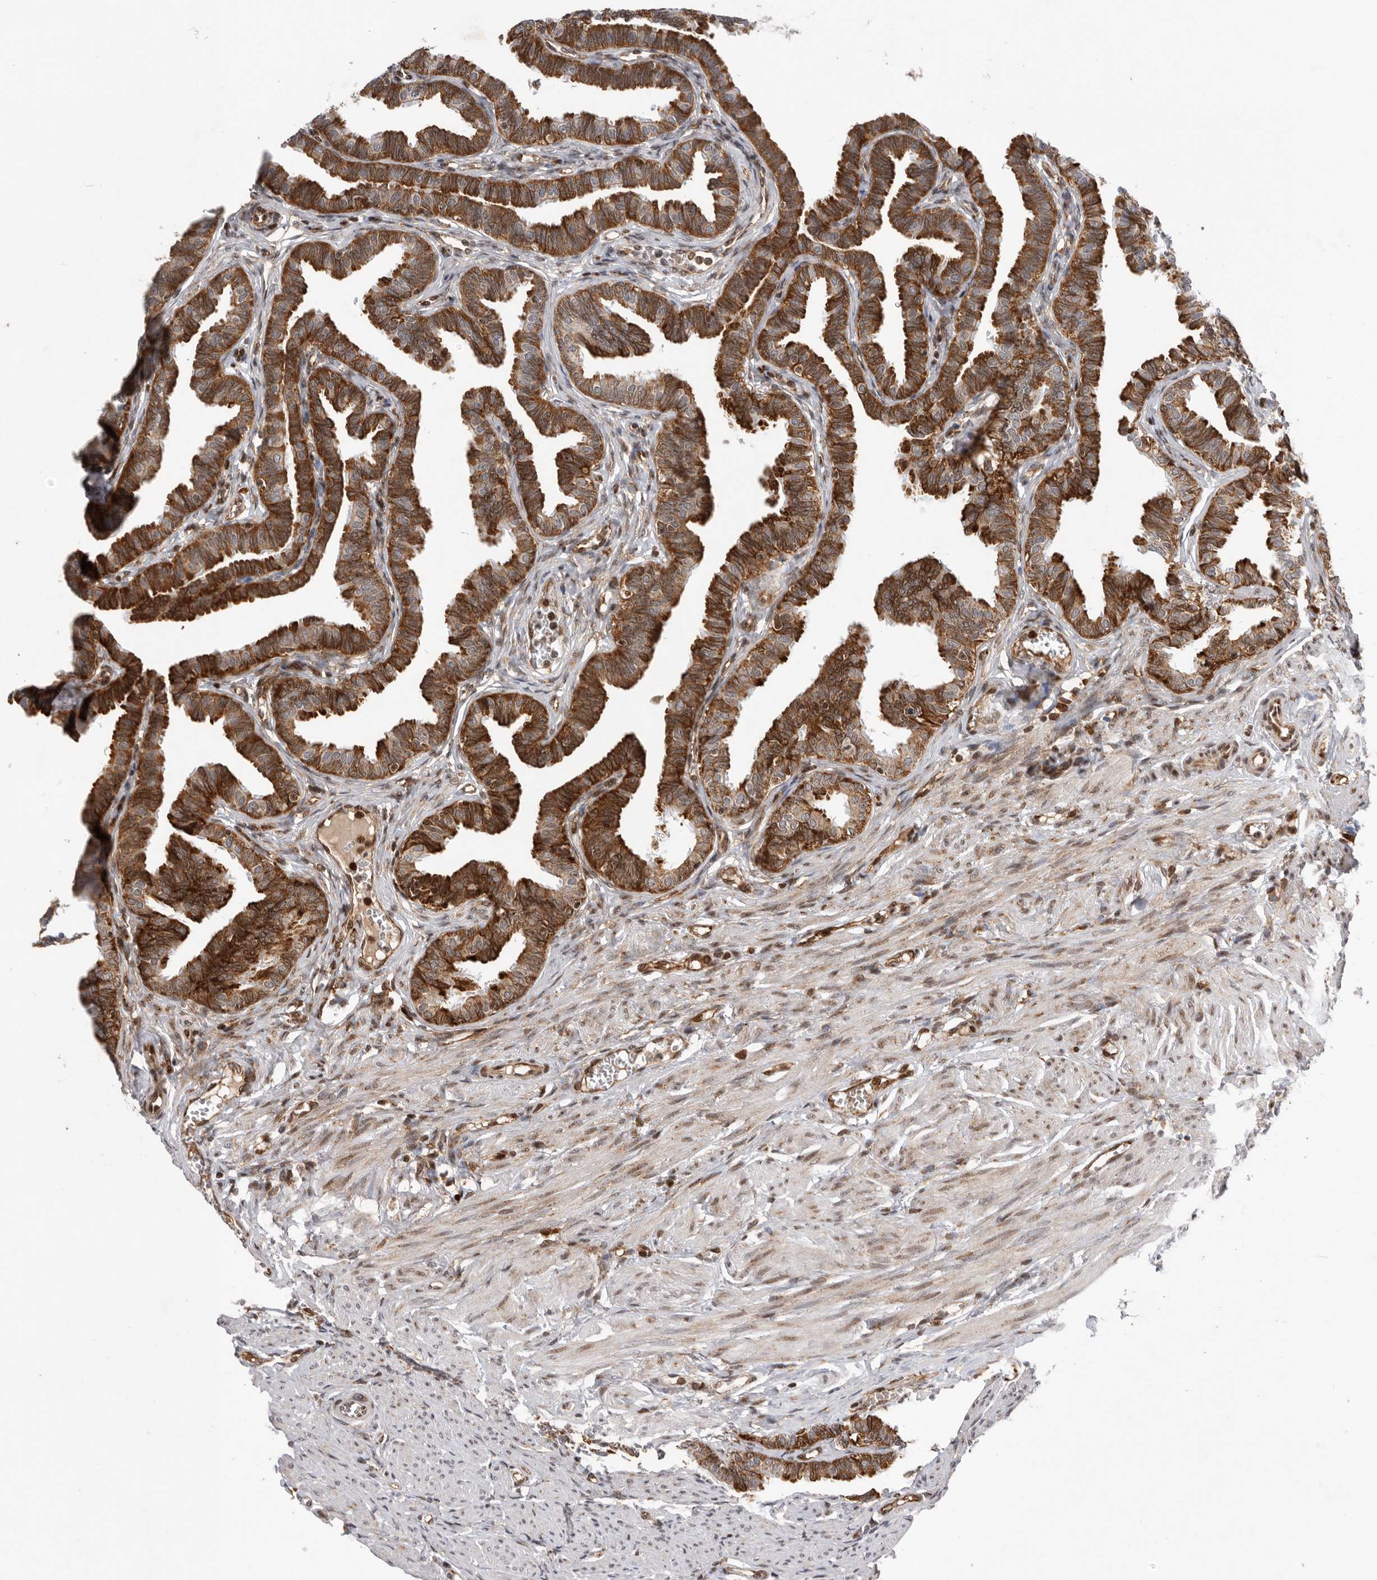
{"staining": {"intensity": "strong", "quantity": ">75%", "location": "cytoplasmic/membranous"}, "tissue": "fallopian tube", "cell_type": "Glandular cells", "image_type": "normal", "snomed": [{"axis": "morphology", "description": "Normal tissue, NOS"}, {"axis": "topography", "description": "Fallopian tube"}, {"axis": "topography", "description": "Ovary"}], "caption": "This image shows immunohistochemistry staining of unremarkable fallopian tube, with high strong cytoplasmic/membranous staining in approximately >75% of glandular cells.", "gene": "FZD3", "patient": {"sex": "female", "age": 23}}